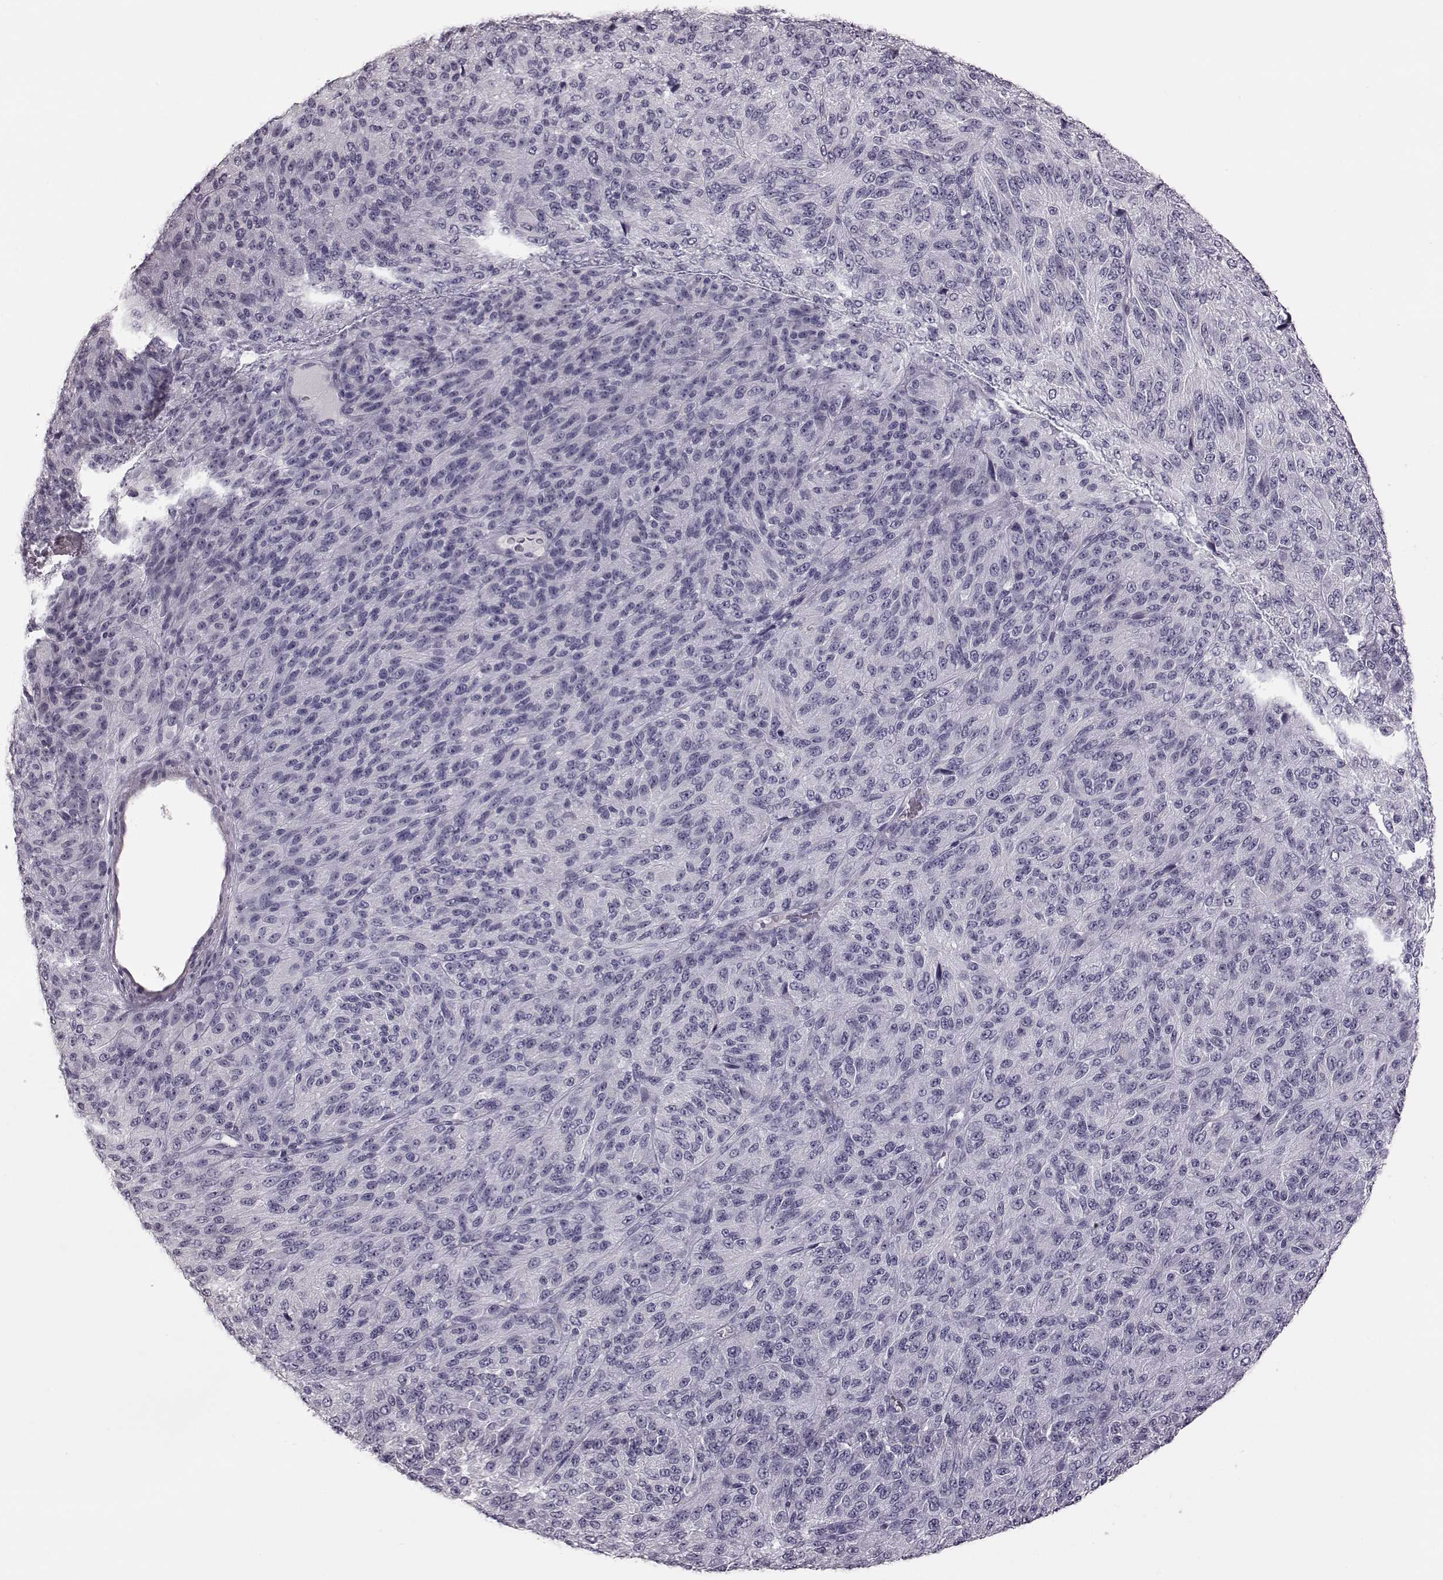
{"staining": {"intensity": "negative", "quantity": "none", "location": "none"}, "tissue": "melanoma", "cell_type": "Tumor cells", "image_type": "cancer", "snomed": [{"axis": "morphology", "description": "Malignant melanoma, Metastatic site"}, {"axis": "topography", "description": "Brain"}], "caption": "This is an IHC photomicrograph of malignant melanoma (metastatic site). There is no staining in tumor cells.", "gene": "ZNF433", "patient": {"sex": "female", "age": 56}}